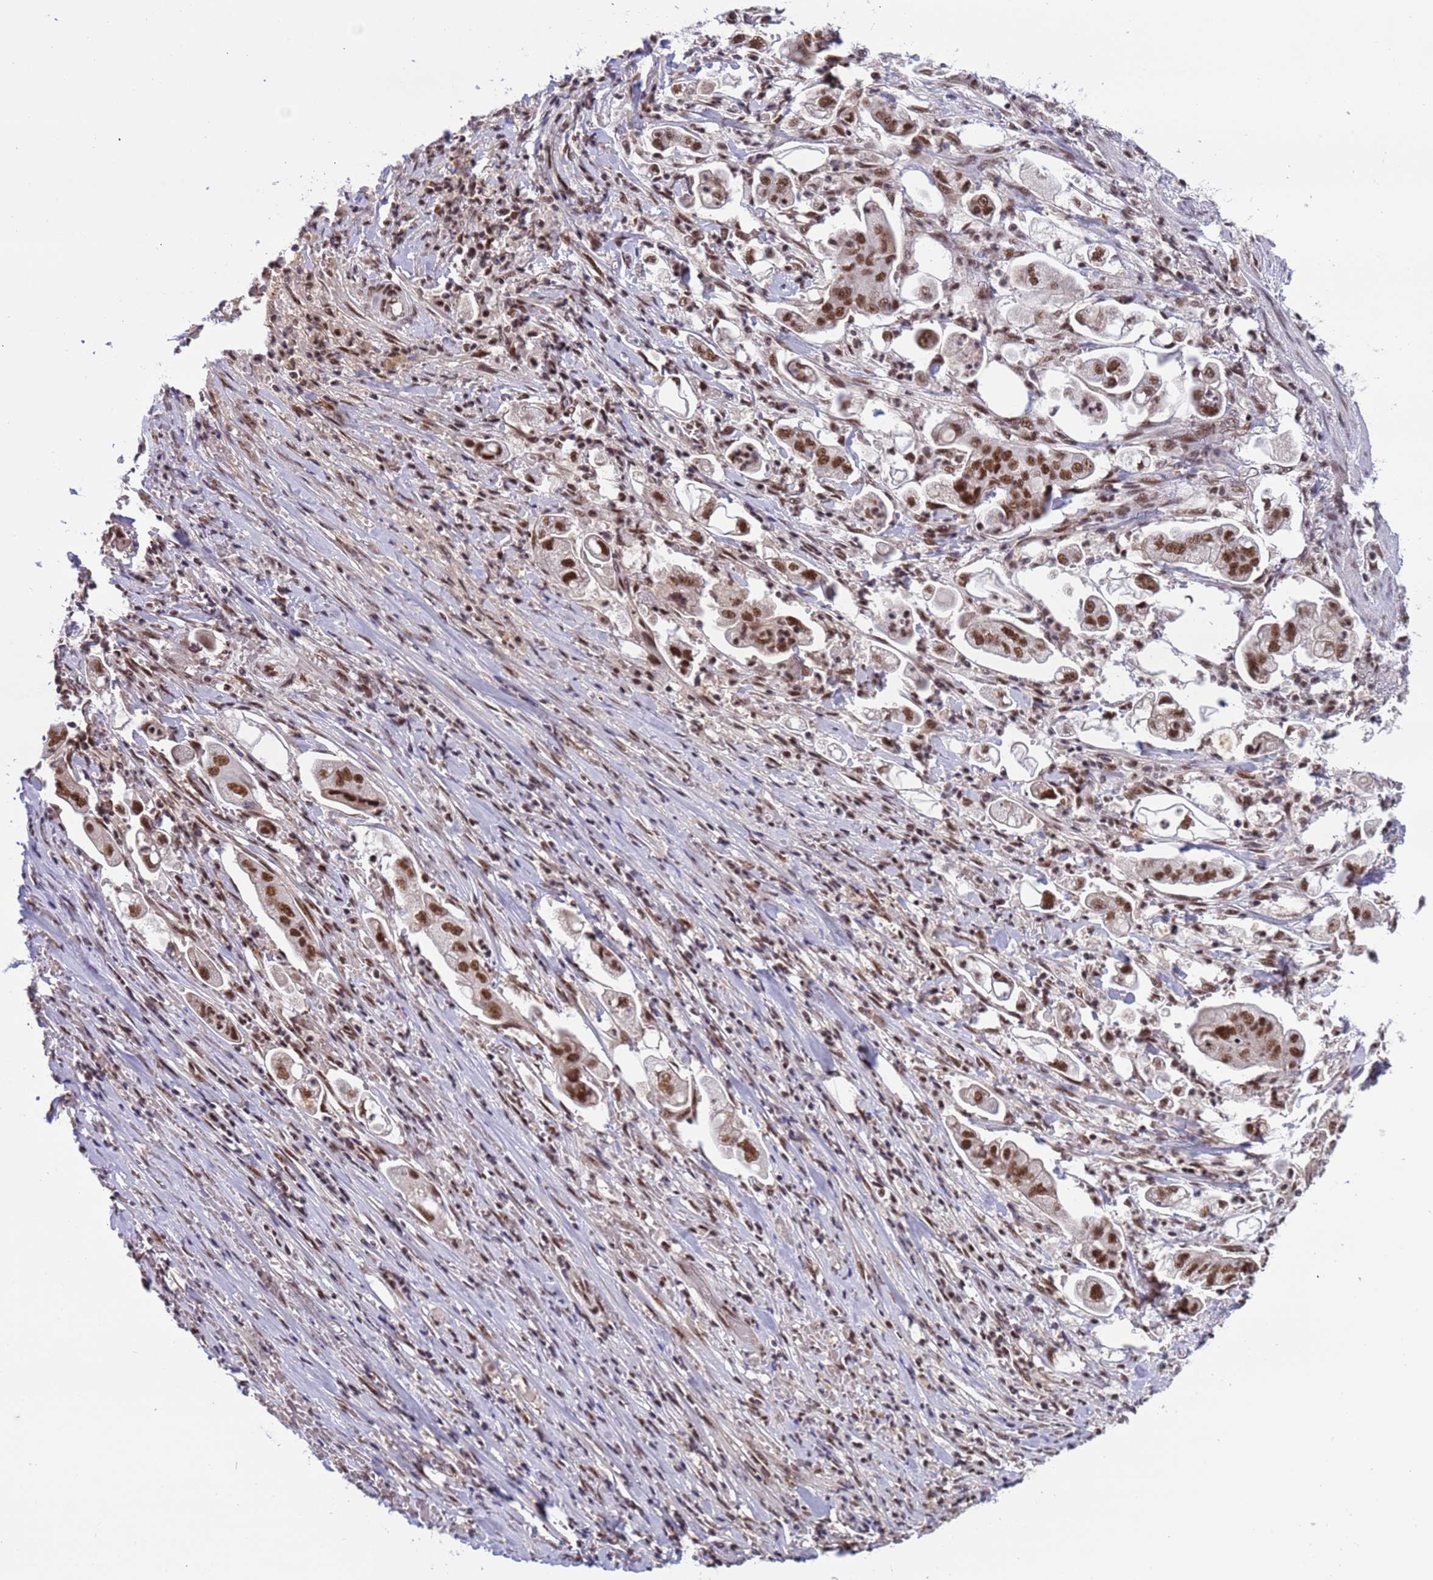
{"staining": {"intensity": "strong", "quantity": ">75%", "location": "nuclear"}, "tissue": "stomach cancer", "cell_type": "Tumor cells", "image_type": "cancer", "snomed": [{"axis": "morphology", "description": "Adenocarcinoma, NOS"}, {"axis": "topography", "description": "Stomach"}], "caption": "Stomach cancer stained with a protein marker reveals strong staining in tumor cells.", "gene": "SRRT", "patient": {"sex": "male", "age": 62}}